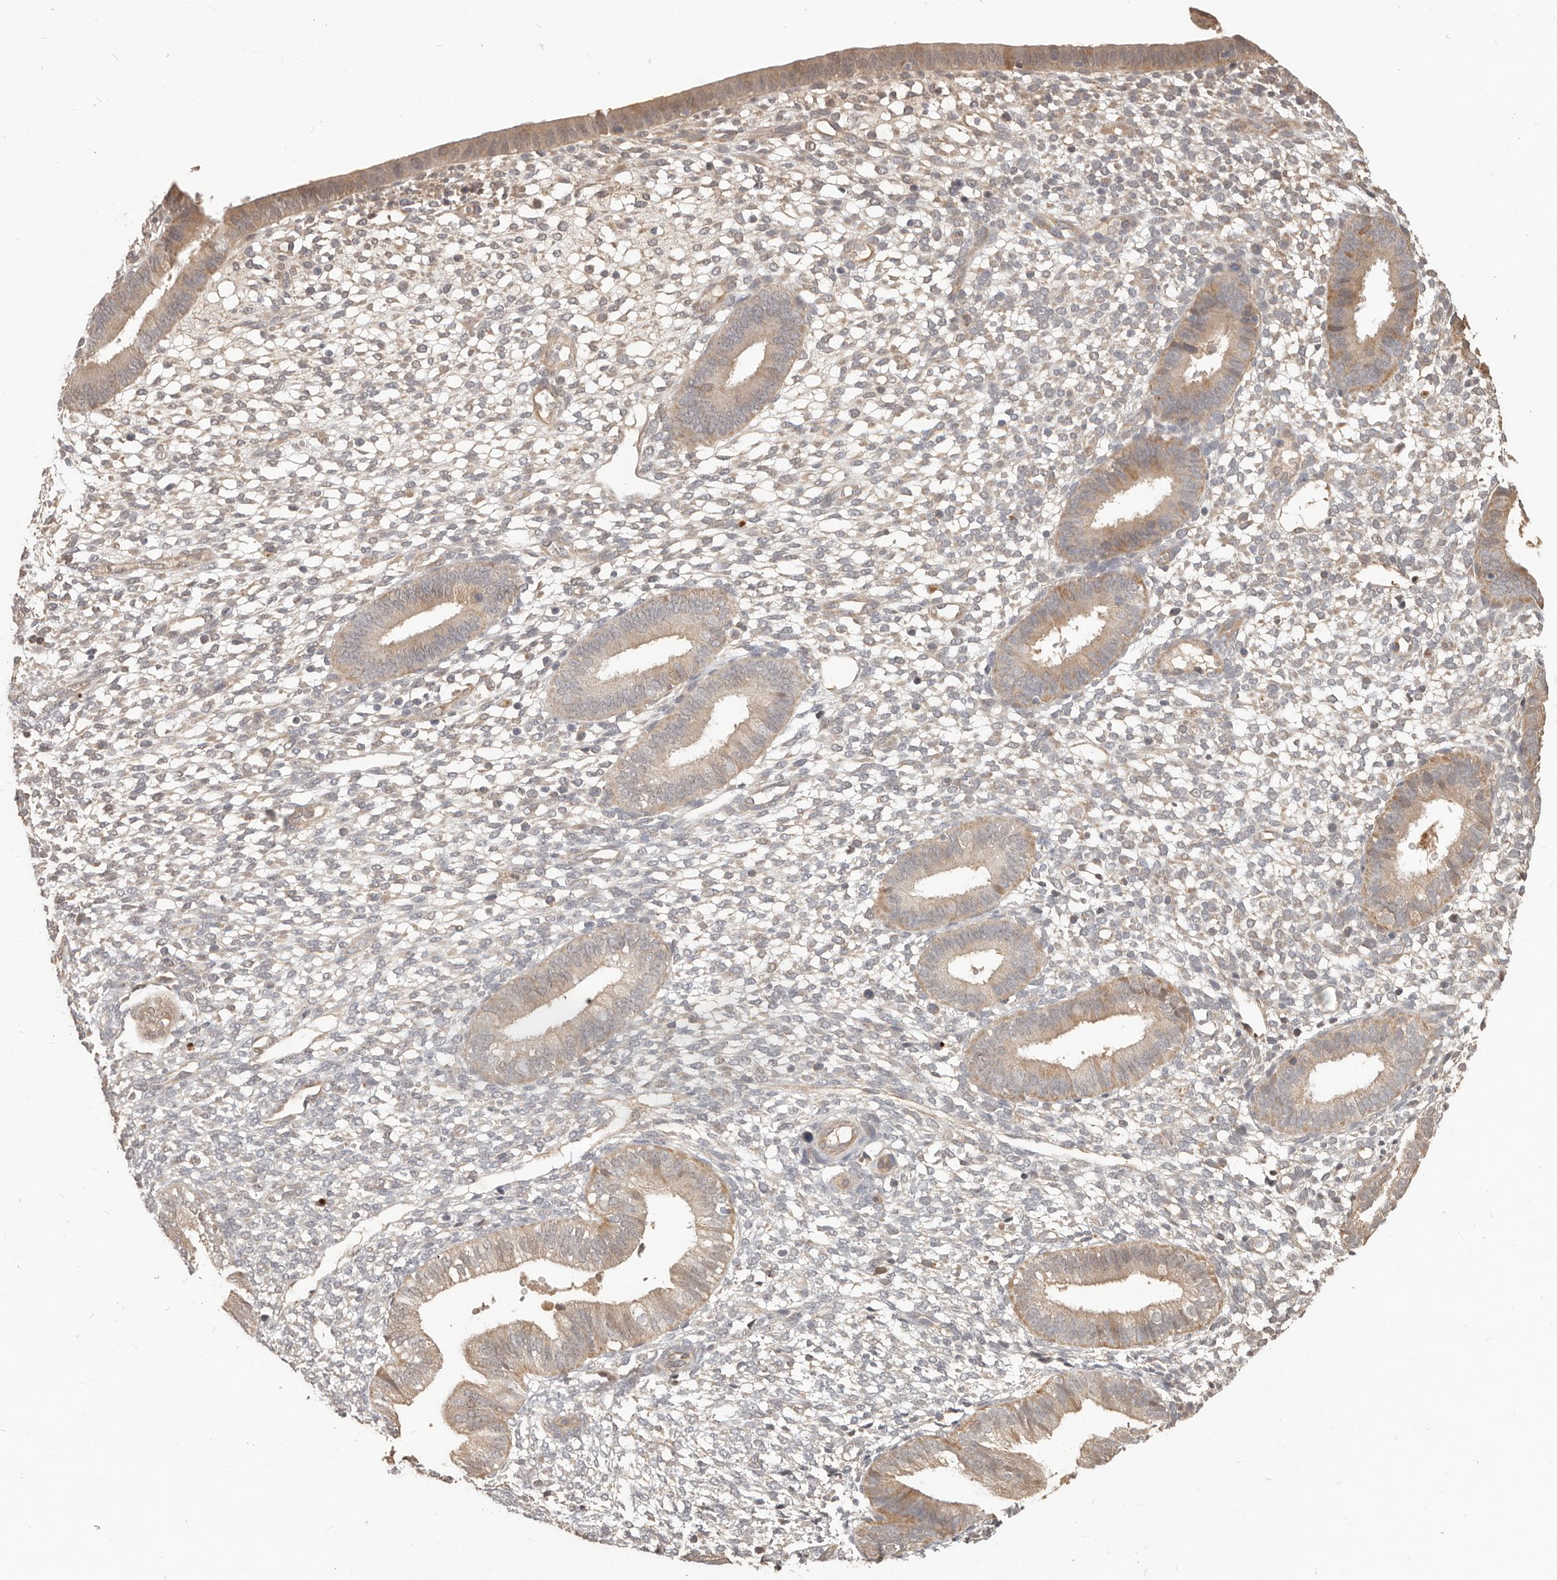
{"staining": {"intensity": "negative", "quantity": "none", "location": "none"}, "tissue": "endometrium", "cell_type": "Cells in endometrial stroma", "image_type": "normal", "snomed": [{"axis": "morphology", "description": "Normal tissue, NOS"}, {"axis": "topography", "description": "Endometrium"}], "caption": "This is an immunohistochemistry (IHC) histopathology image of benign endometrium. There is no expression in cells in endometrial stroma.", "gene": "MTFR2", "patient": {"sex": "female", "age": 46}}